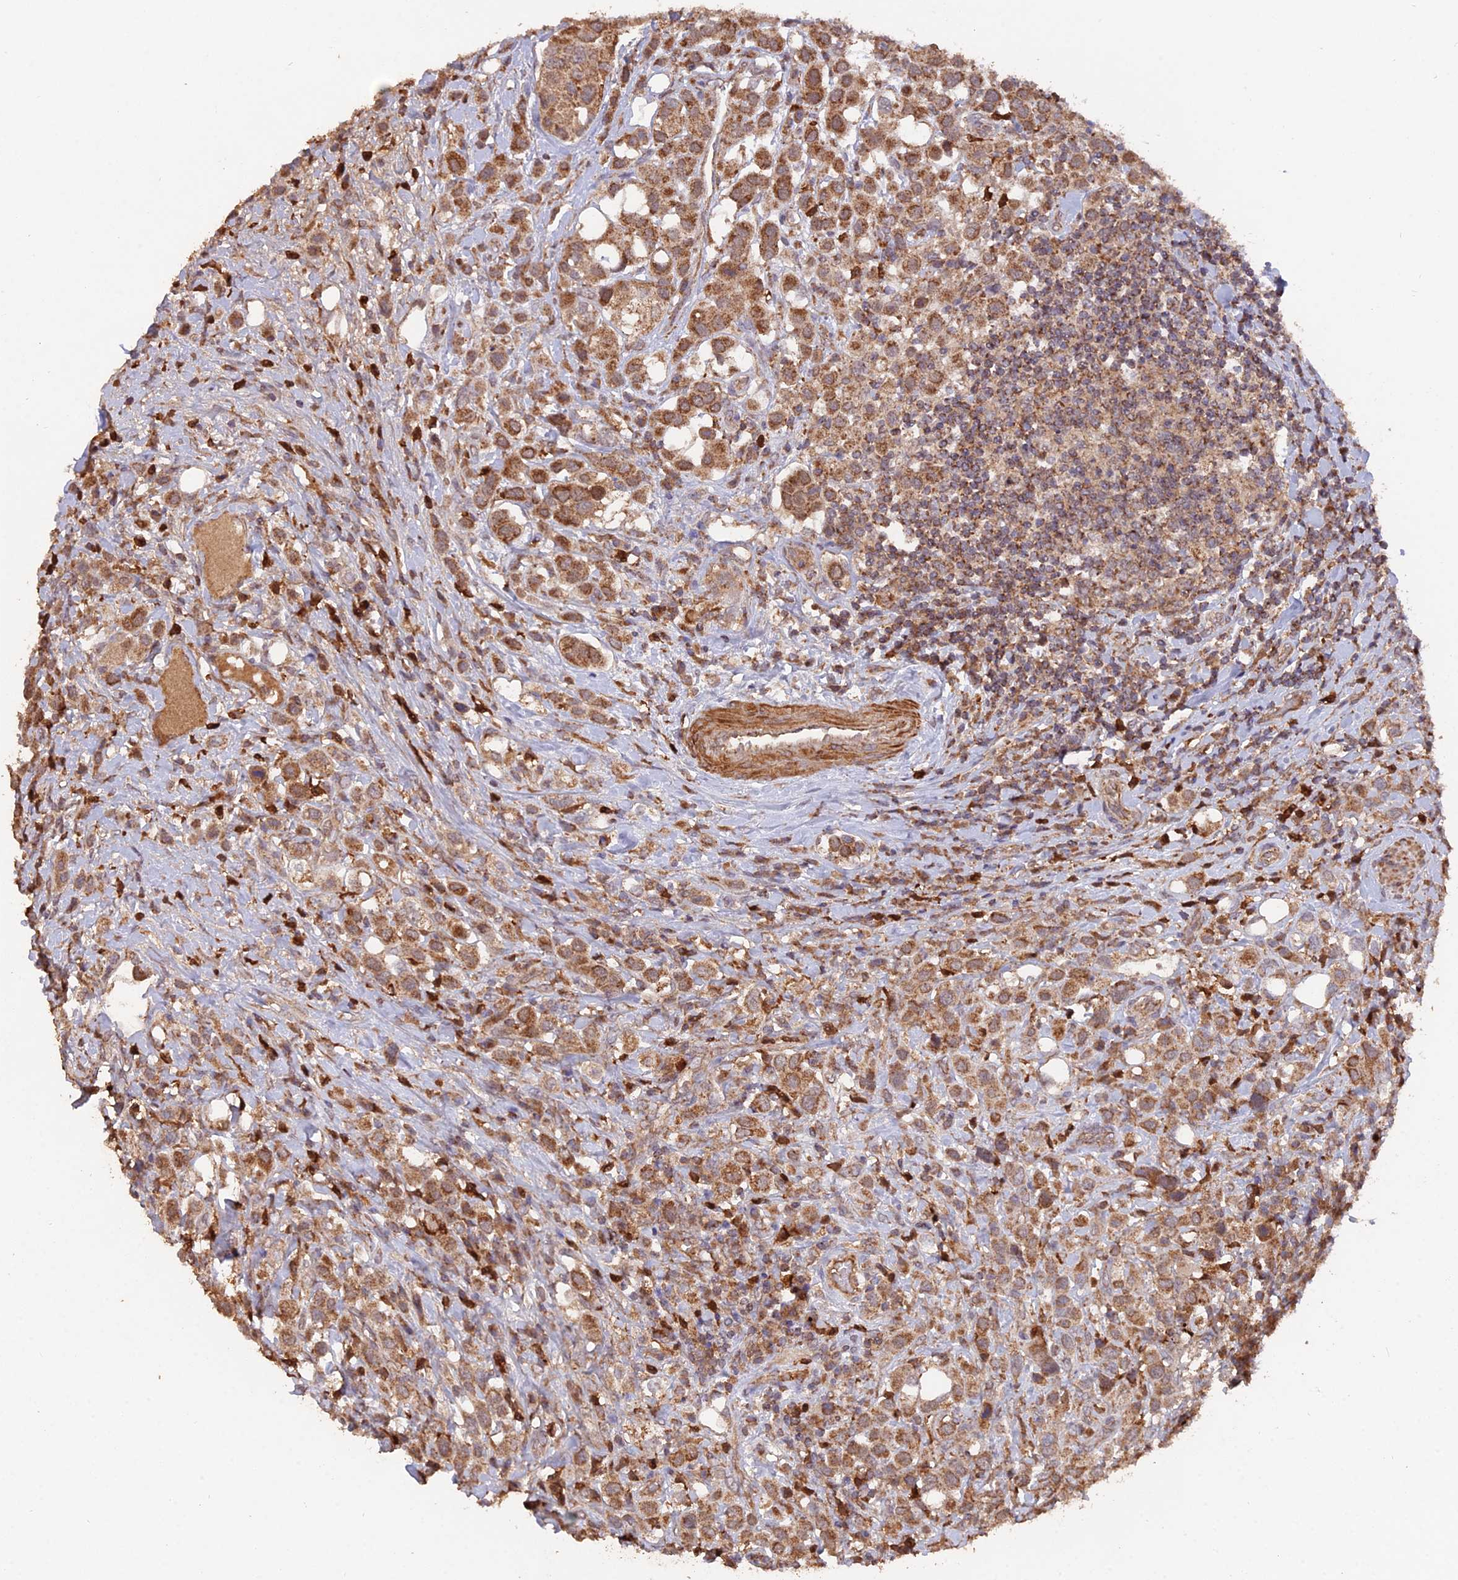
{"staining": {"intensity": "moderate", "quantity": ">75%", "location": "cytoplasmic/membranous"}, "tissue": "urothelial cancer", "cell_type": "Tumor cells", "image_type": "cancer", "snomed": [{"axis": "morphology", "description": "Urothelial carcinoma, High grade"}, {"axis": "topography", "description": "Urinary bladder"}], "caption": "A photomicrograph of urothelial cancer stained for a protein demonstrates moderate cytoplasmic/membranous brown staining in tumor cells. Nuclei are stained in blue.", "gene": "IFT22", "patient": {"sex": "male", "age": 50}}